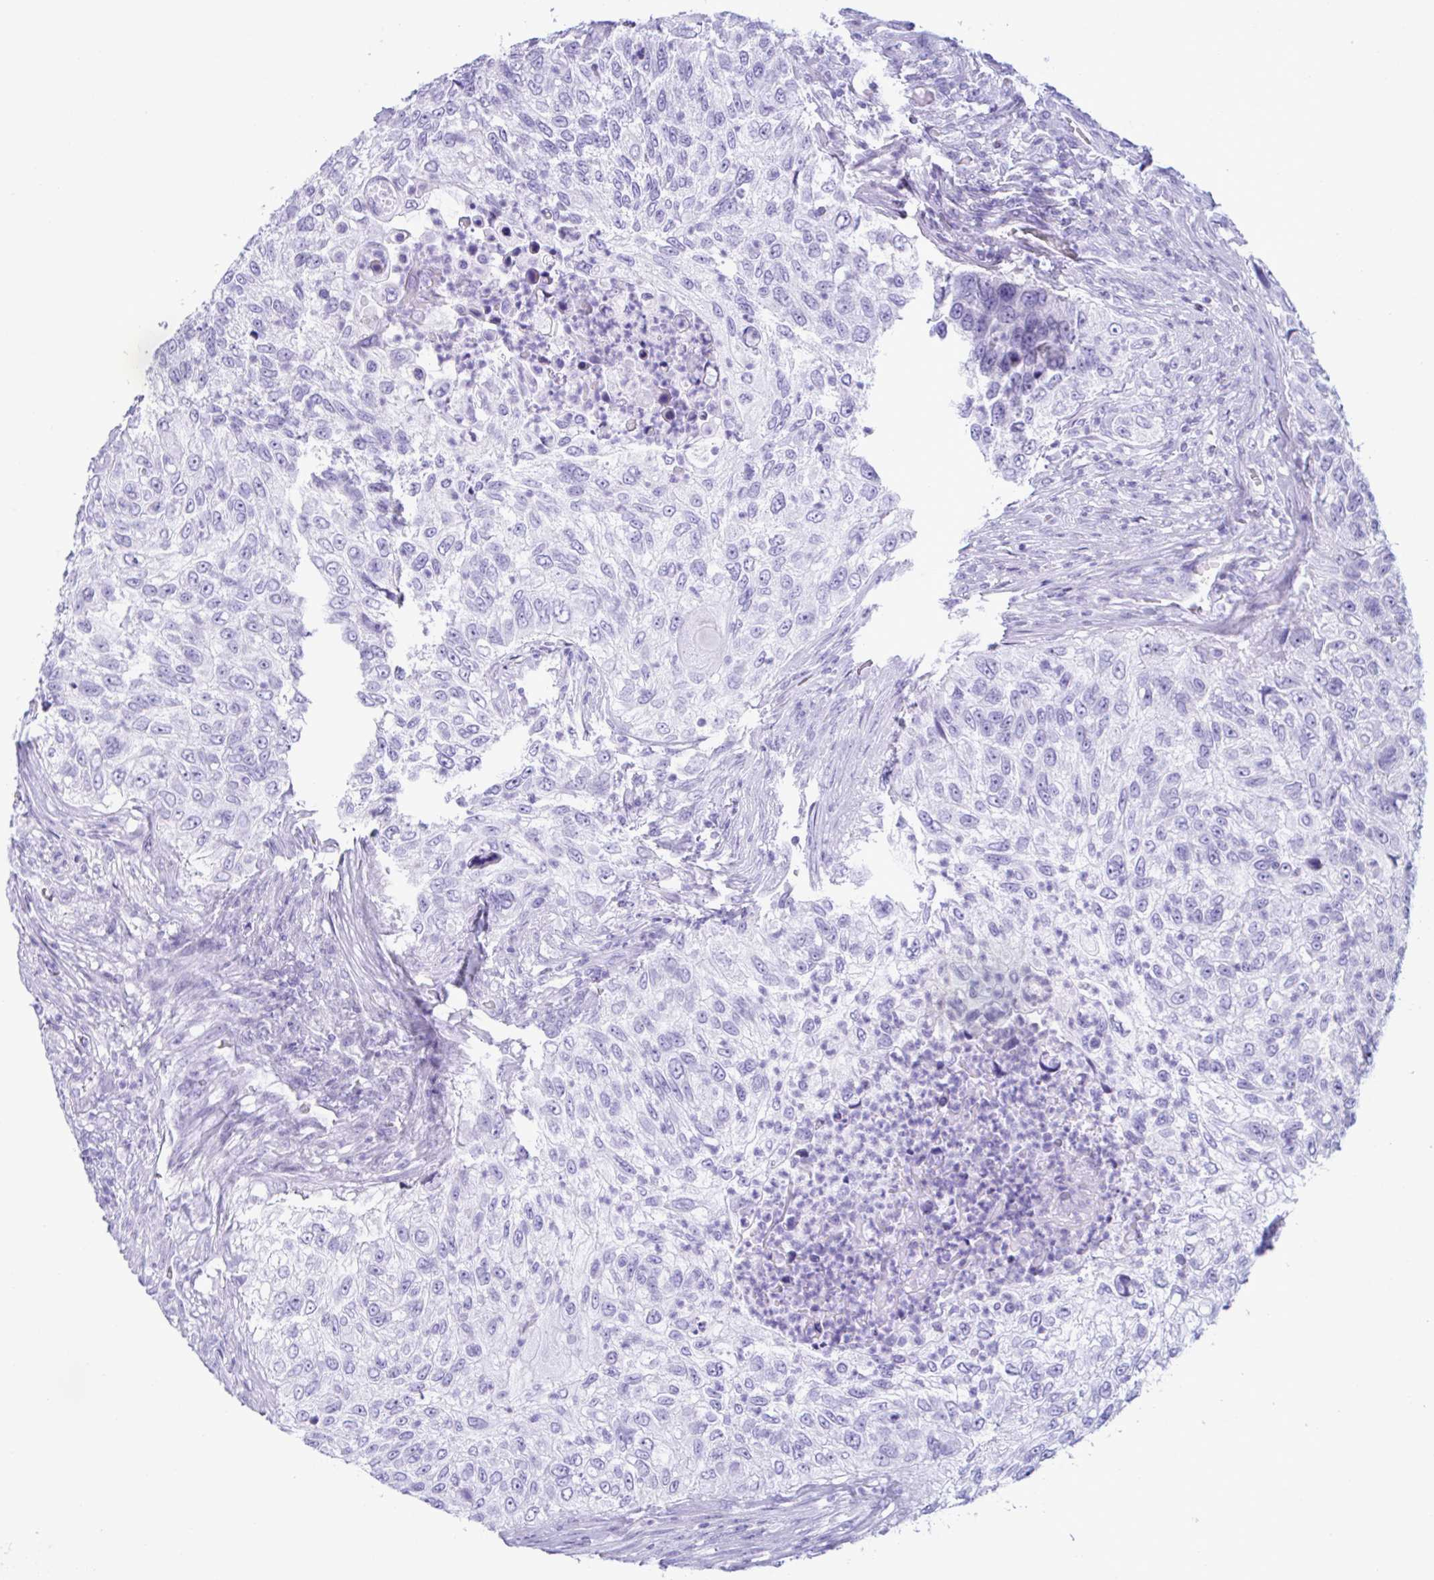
{"staining": {"intensity": "negative", "quantity": "none", "location": "none"}, "tissue": "urothelial cancer", "cell_type": "Tumor cells", "image_type": "cancer", "snomed": [{"axis": "morphology", "description": "Urothelial carcinoma, High grade"}, {"axis": "topography", "description": "Urinary bladder"}], "caption": "Immunohistochemical staining of urothelial carcinoma (high-grade) exhibits no significant staining in tumor cells.", "gene": "MRGPRG", "patient": {"sex": "female", "age": 60}}